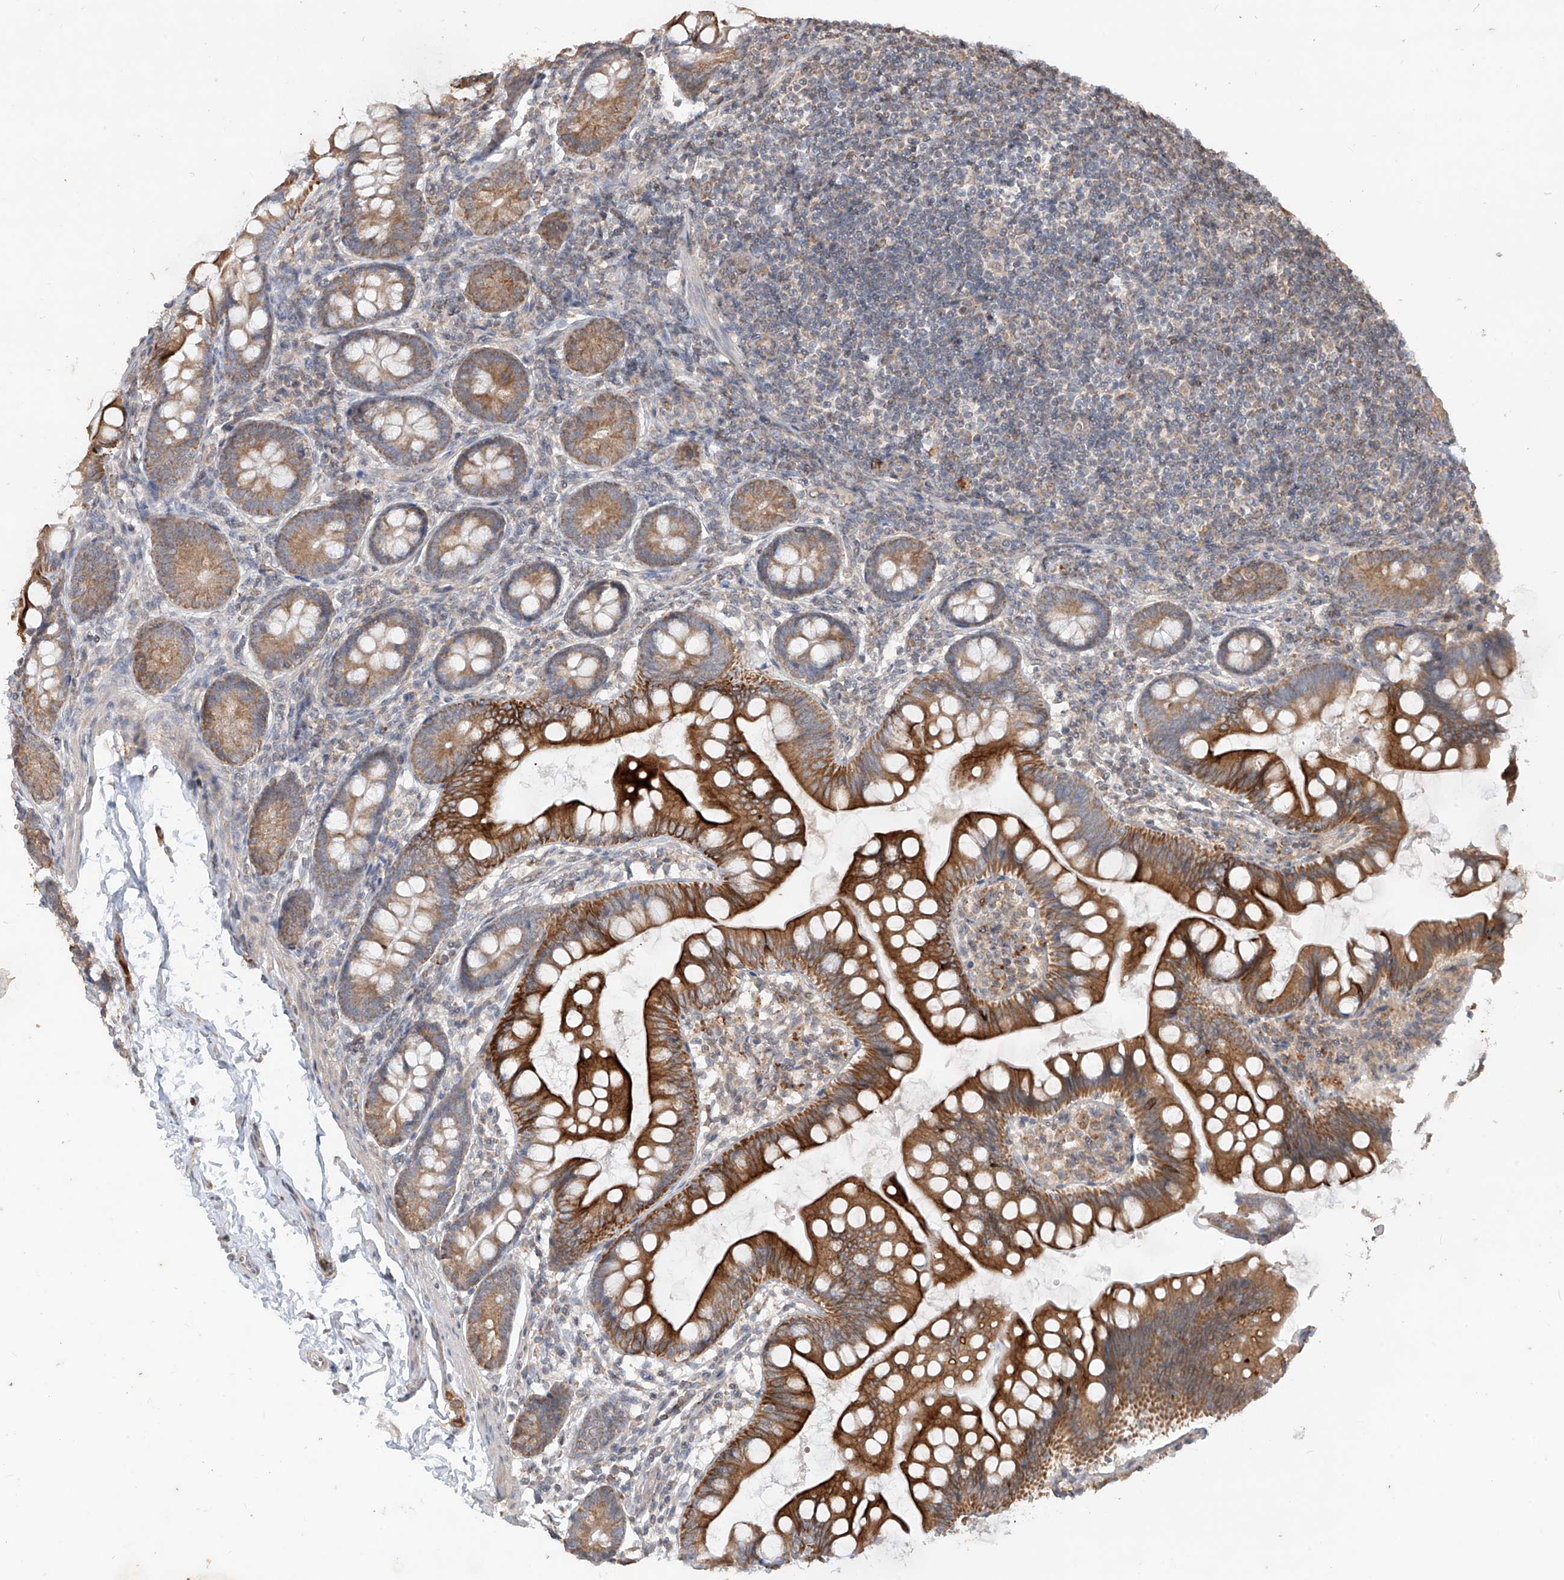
{"staining": {"intensity": "strong", "quantity": ">75%", "location": "cytoplasmic/membranous"}, "tissue": "small intestine", "cell_type": "Glandular cells", "image_type": "normal", "snomed": [{"axis": "morphology", "description": "Normal tissue, NOS"}, {"axis": "topography", "description": "Small intestine"}], "caption": "Protein expression analysis of normal human small intestine reveals strong cytoplasmic/membranous expression in approximately >75% of glandular cells.", "gene": "MTUS2", "patient": {"sex": "male", "age": 7}}